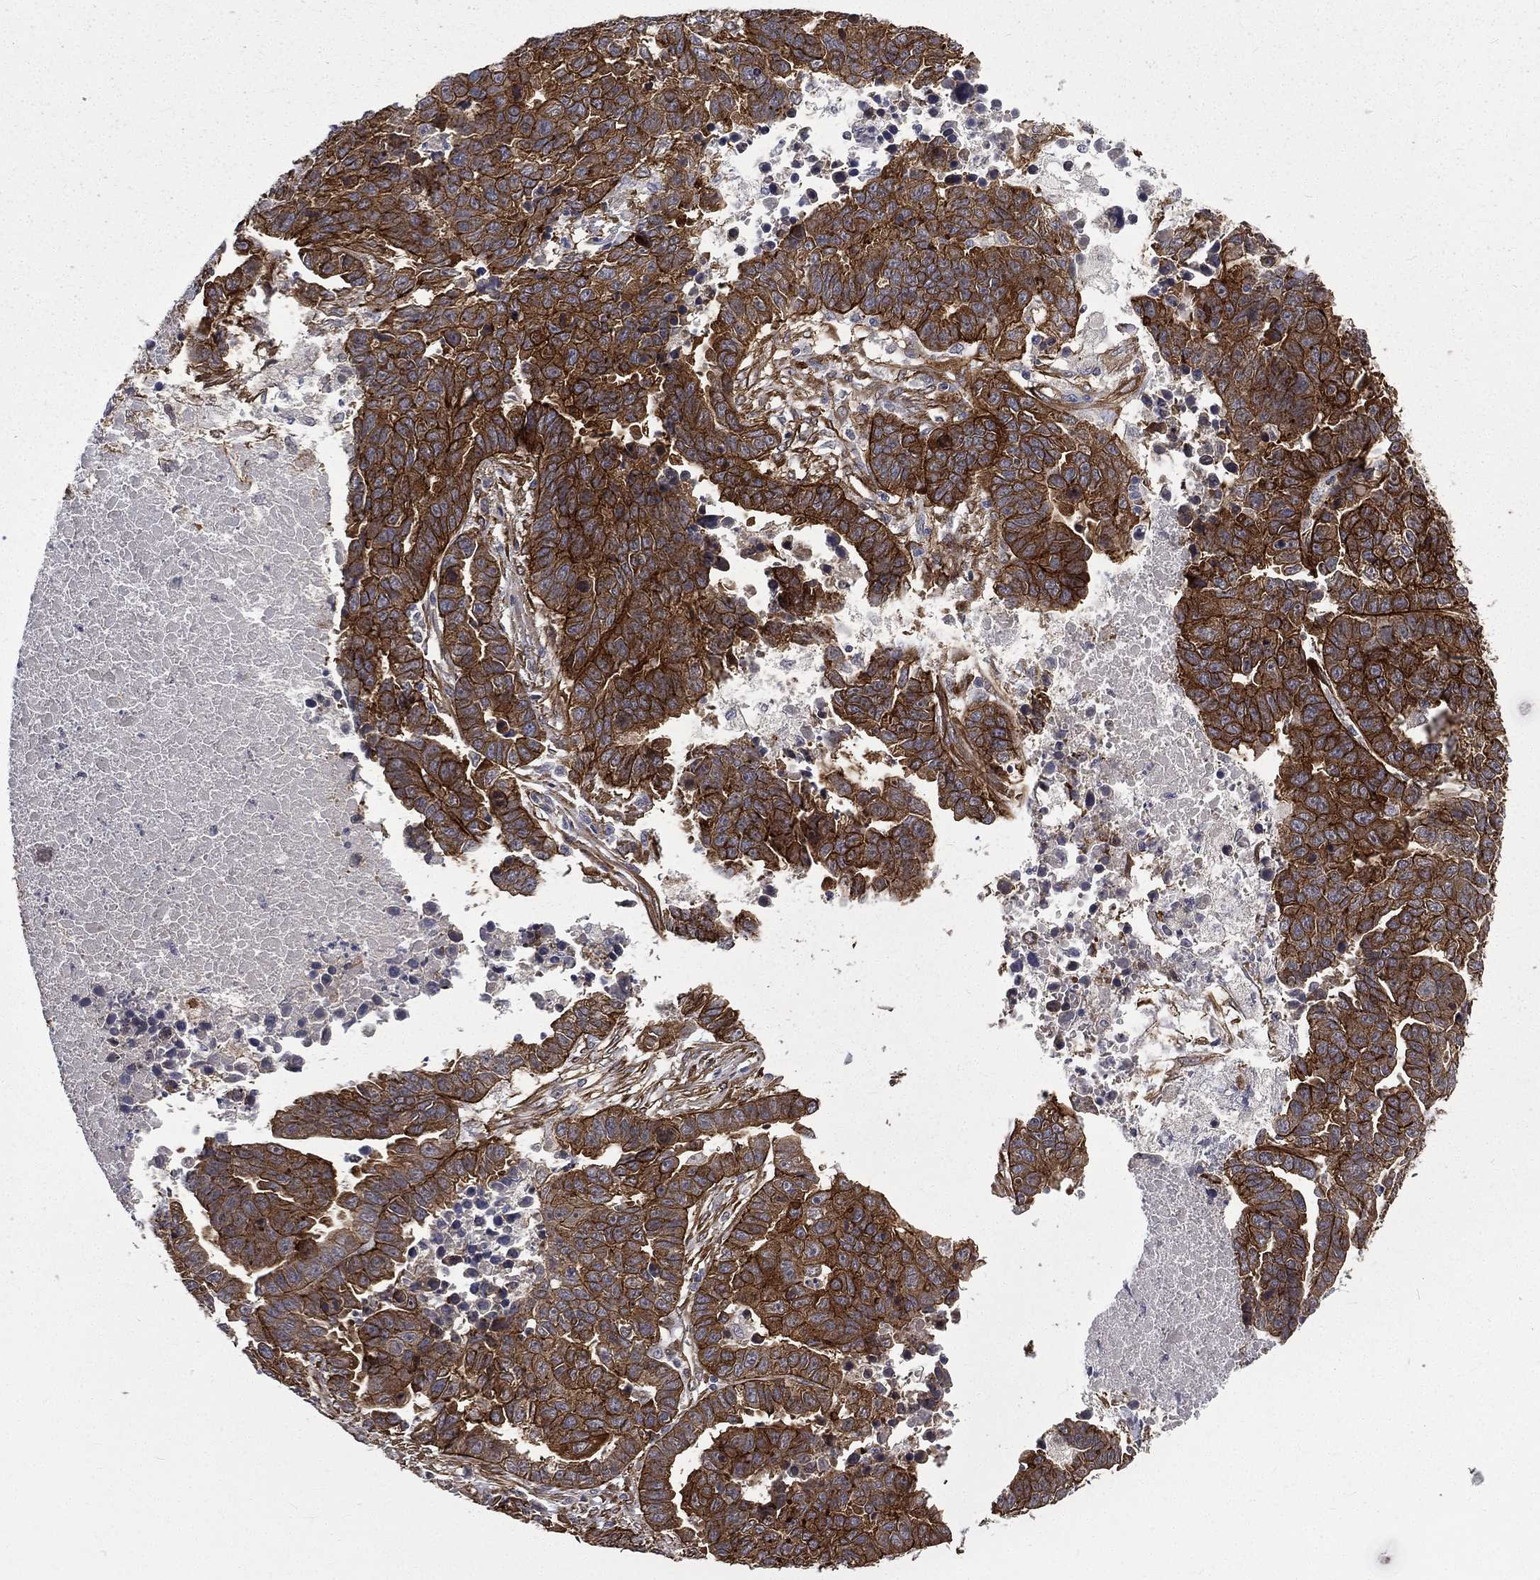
{"staining": {"intensity": "strong", "quantity": ">75%", "location": "cytoplasmic/membranous"}, "tissue": "ovarian cancer", "cell_type": "Tumor cells", "image_type": "cancer", "snomed": [{"axis": "morphology", "description": "Cystadenocarcinoma, serous, NOS"}, {"axis": "topography", "description": "Ovary"}], "caption": "Ovarian cancer (serous cystadenocarcinoma) stained with a brown dye demonstrates strong cytoplasmic/membranous positive staining in about >75% of tumor cells.", "gene": "PPFIBP1", "patient": {"sex": "female", "age": 87}}